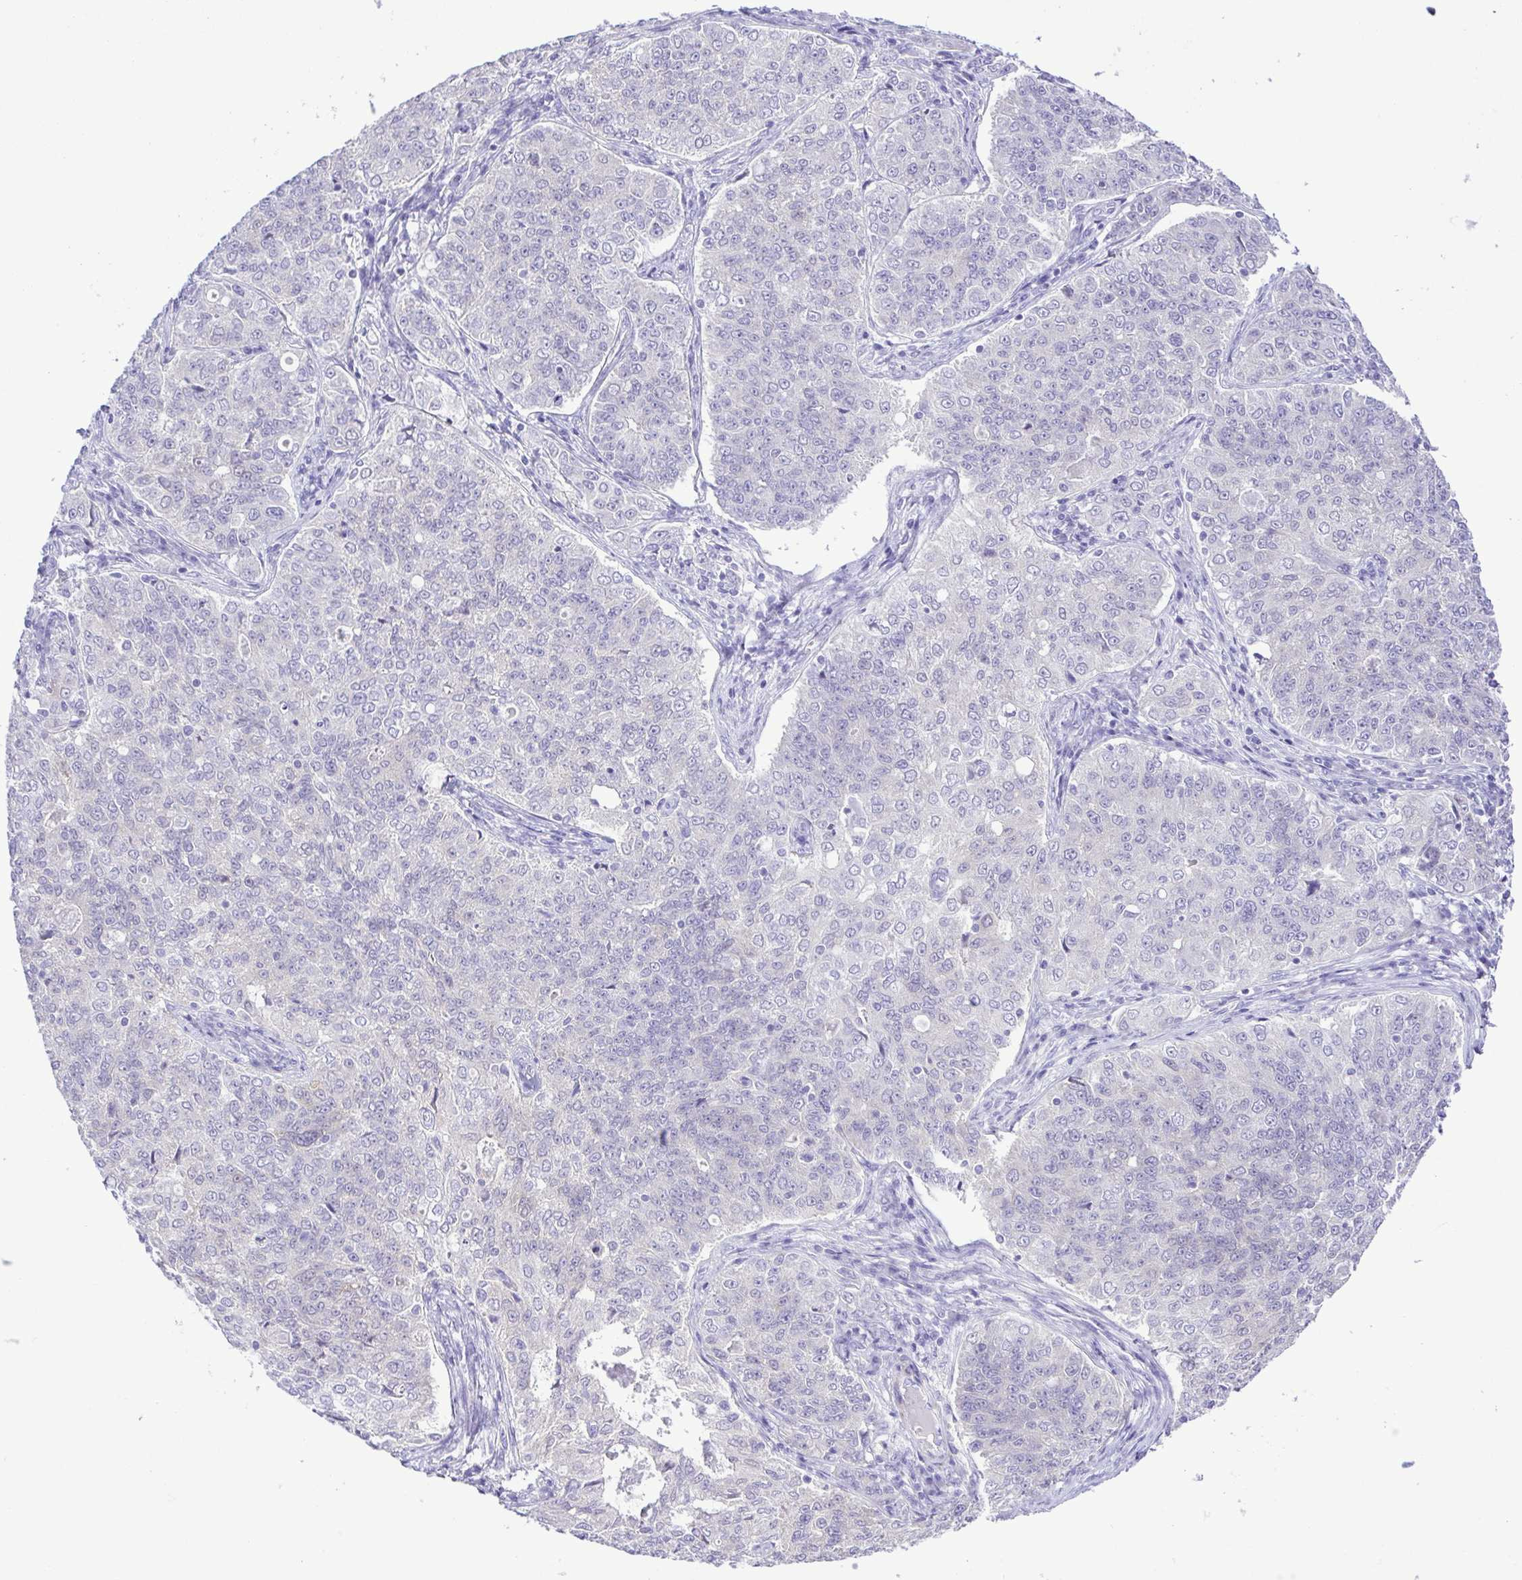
{"staining": {"intensity": "negative", "quantity": "none", "location": "none"}, "tissue": "endometrial cancer", "cell_type": "Tumor cells", "image_type": "cancer", "snomed": [{"axis": "morphology", "description": "Adenocarcinoma, NOS"}, {"axis": "topography", "description": "Endometrium"}], "caption": "A photomicrograph of human endometrial cancer (adenocarcinoma) is negative for staining in tumor cells.", "gene": "SYT1", "patient": {"sex": "female", "age": 43}}